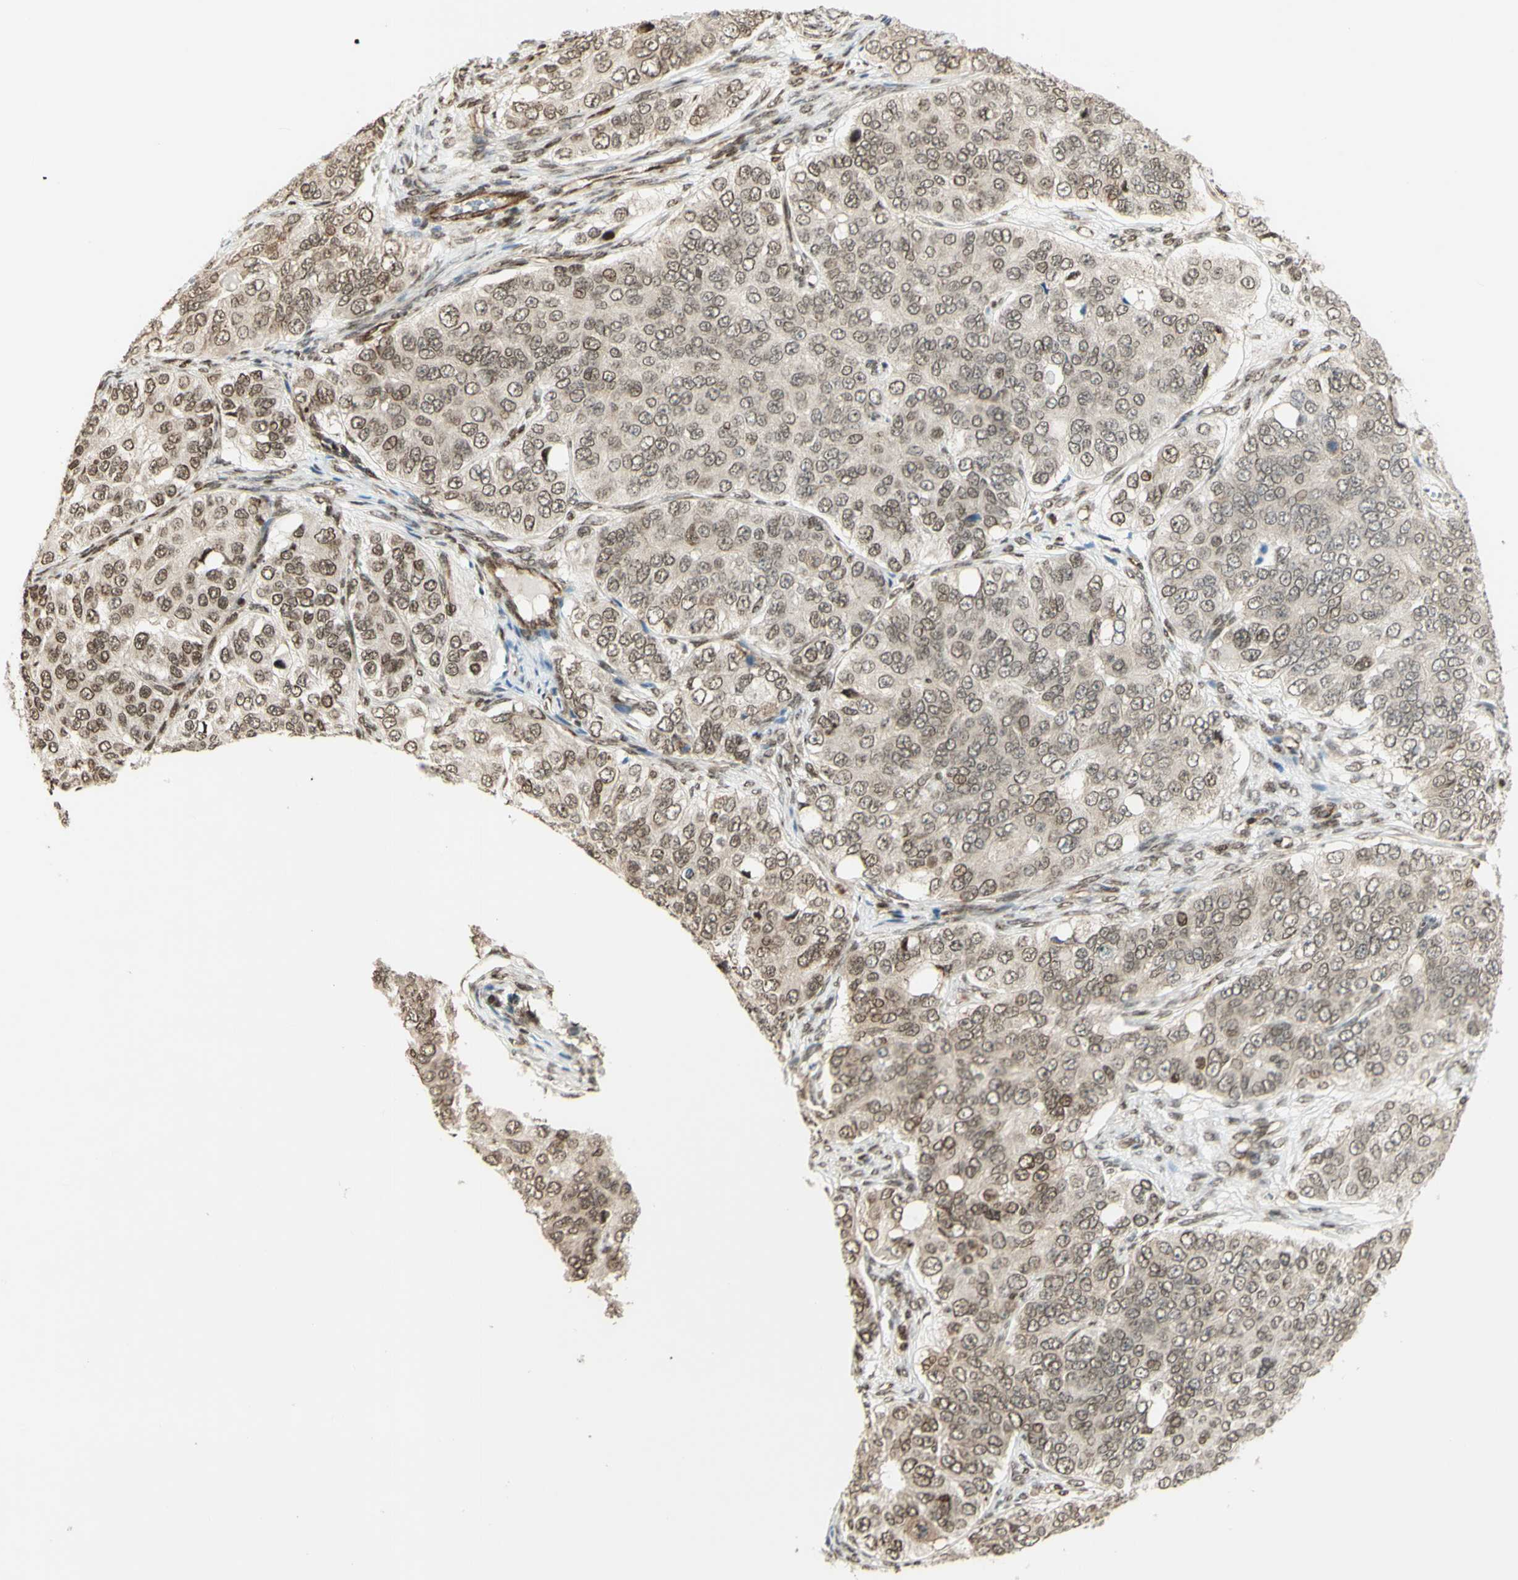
{"staining": {"intensity": "weak", "quantity": ">75%", "location": "nuclear"}, "tissue": "ovarian cancer", "cell_type": "Tumor cells", "image_type": "cancer", "snomed": [{"axis": "morphology", "description": "Carcinoma, endometroid"}, {"axis": "topography", "description": "Ovary"}], "caption": "High-magnification brightfield microscopy of ovarian endometroid carcinoma stained with DAB (3,3'-diaminobenzidine) (brown) and counterstained with hematoxylin (blue). tumor cells exhibit weak nuclear staining is seen in about>75% of cells.", "gene": "ZMYM6", "patient": {"sex": "female", "age": 51}}